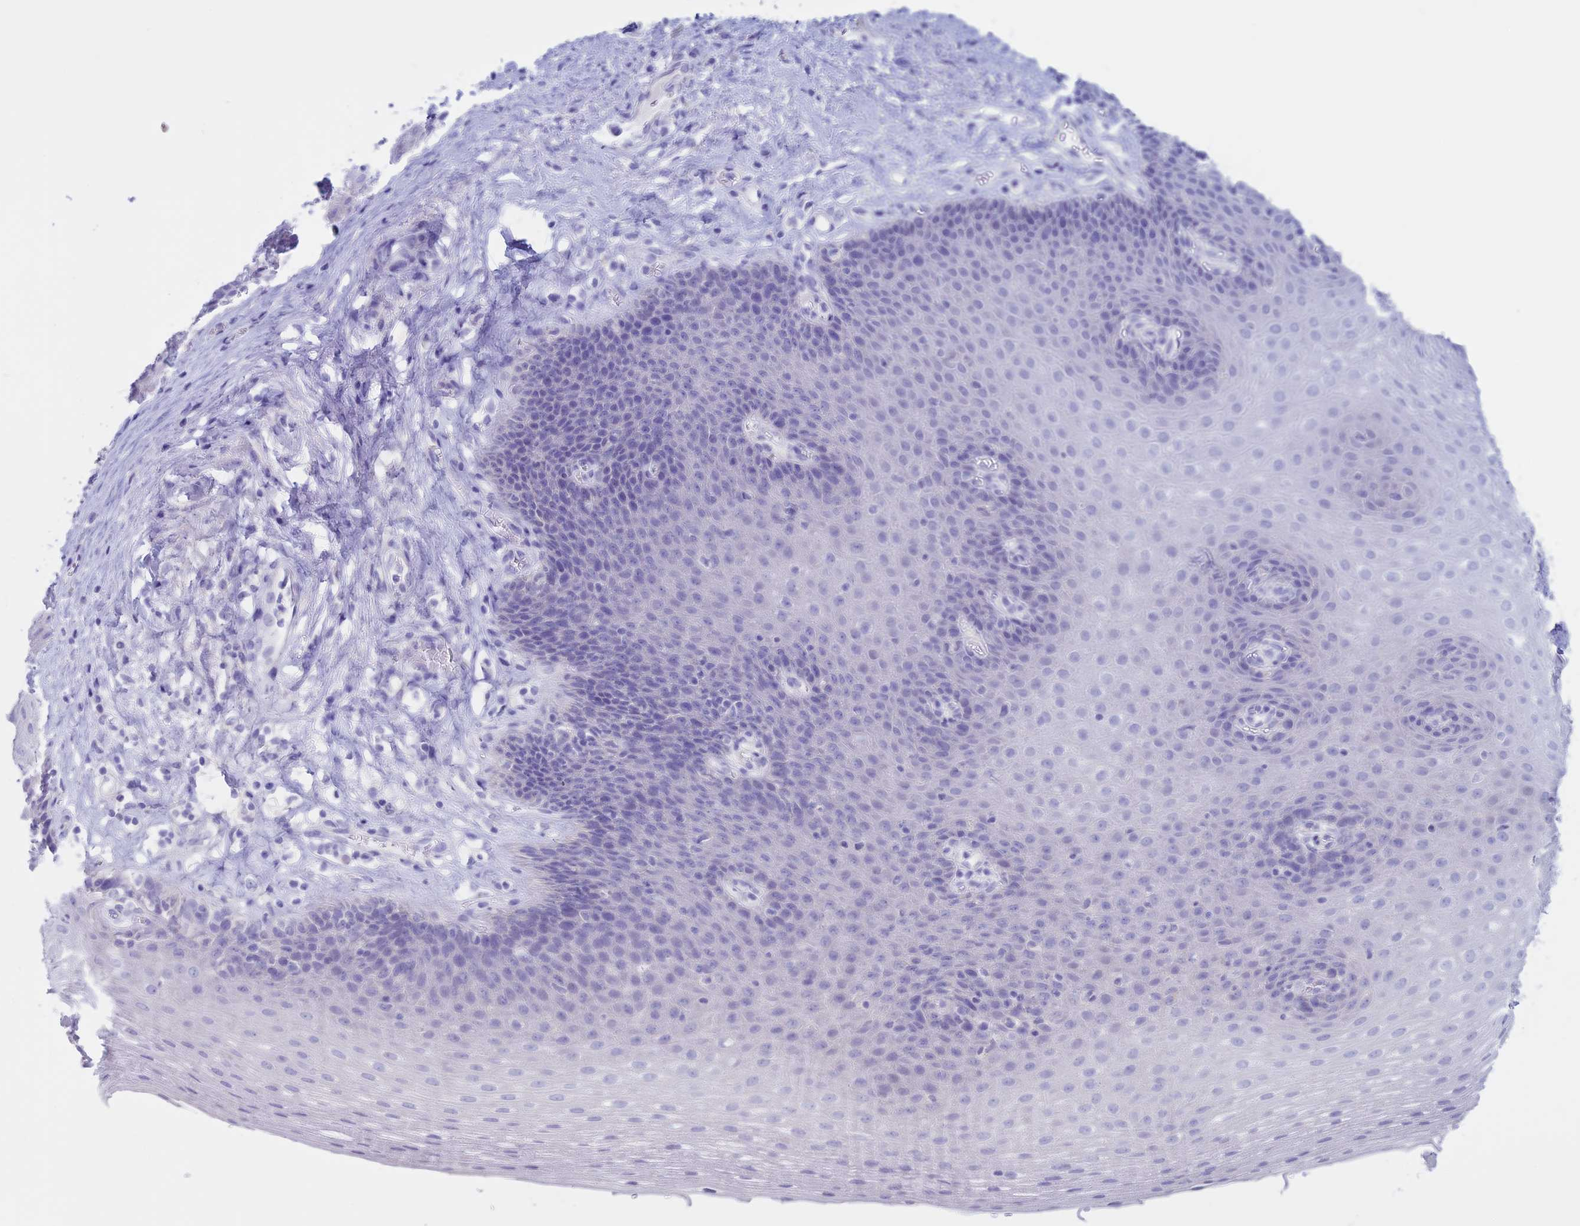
{"staining": {"intensity": "negative", "quantity": "none", "location": "none"}, "tissue": "esophagus", "cell_type": "Squamous epithelial cells", "image_type": "normal", "snomed": [{"axis": "morphology", "description": "Normal tissue, NOS"}, {"axis": "topography", "description": "Esophagus"}], "caption": "The histopathology image exhibits no staining of squamous epithelial cells in normal esophagus. (Stains: DAB immunohistochemistry (IHC) with hematoxylin counter stain, Microscopy: brightfield microscopy at high magnification).", "gene": "CLEC2L", "patient": {"sex": "female", "age": 66}}